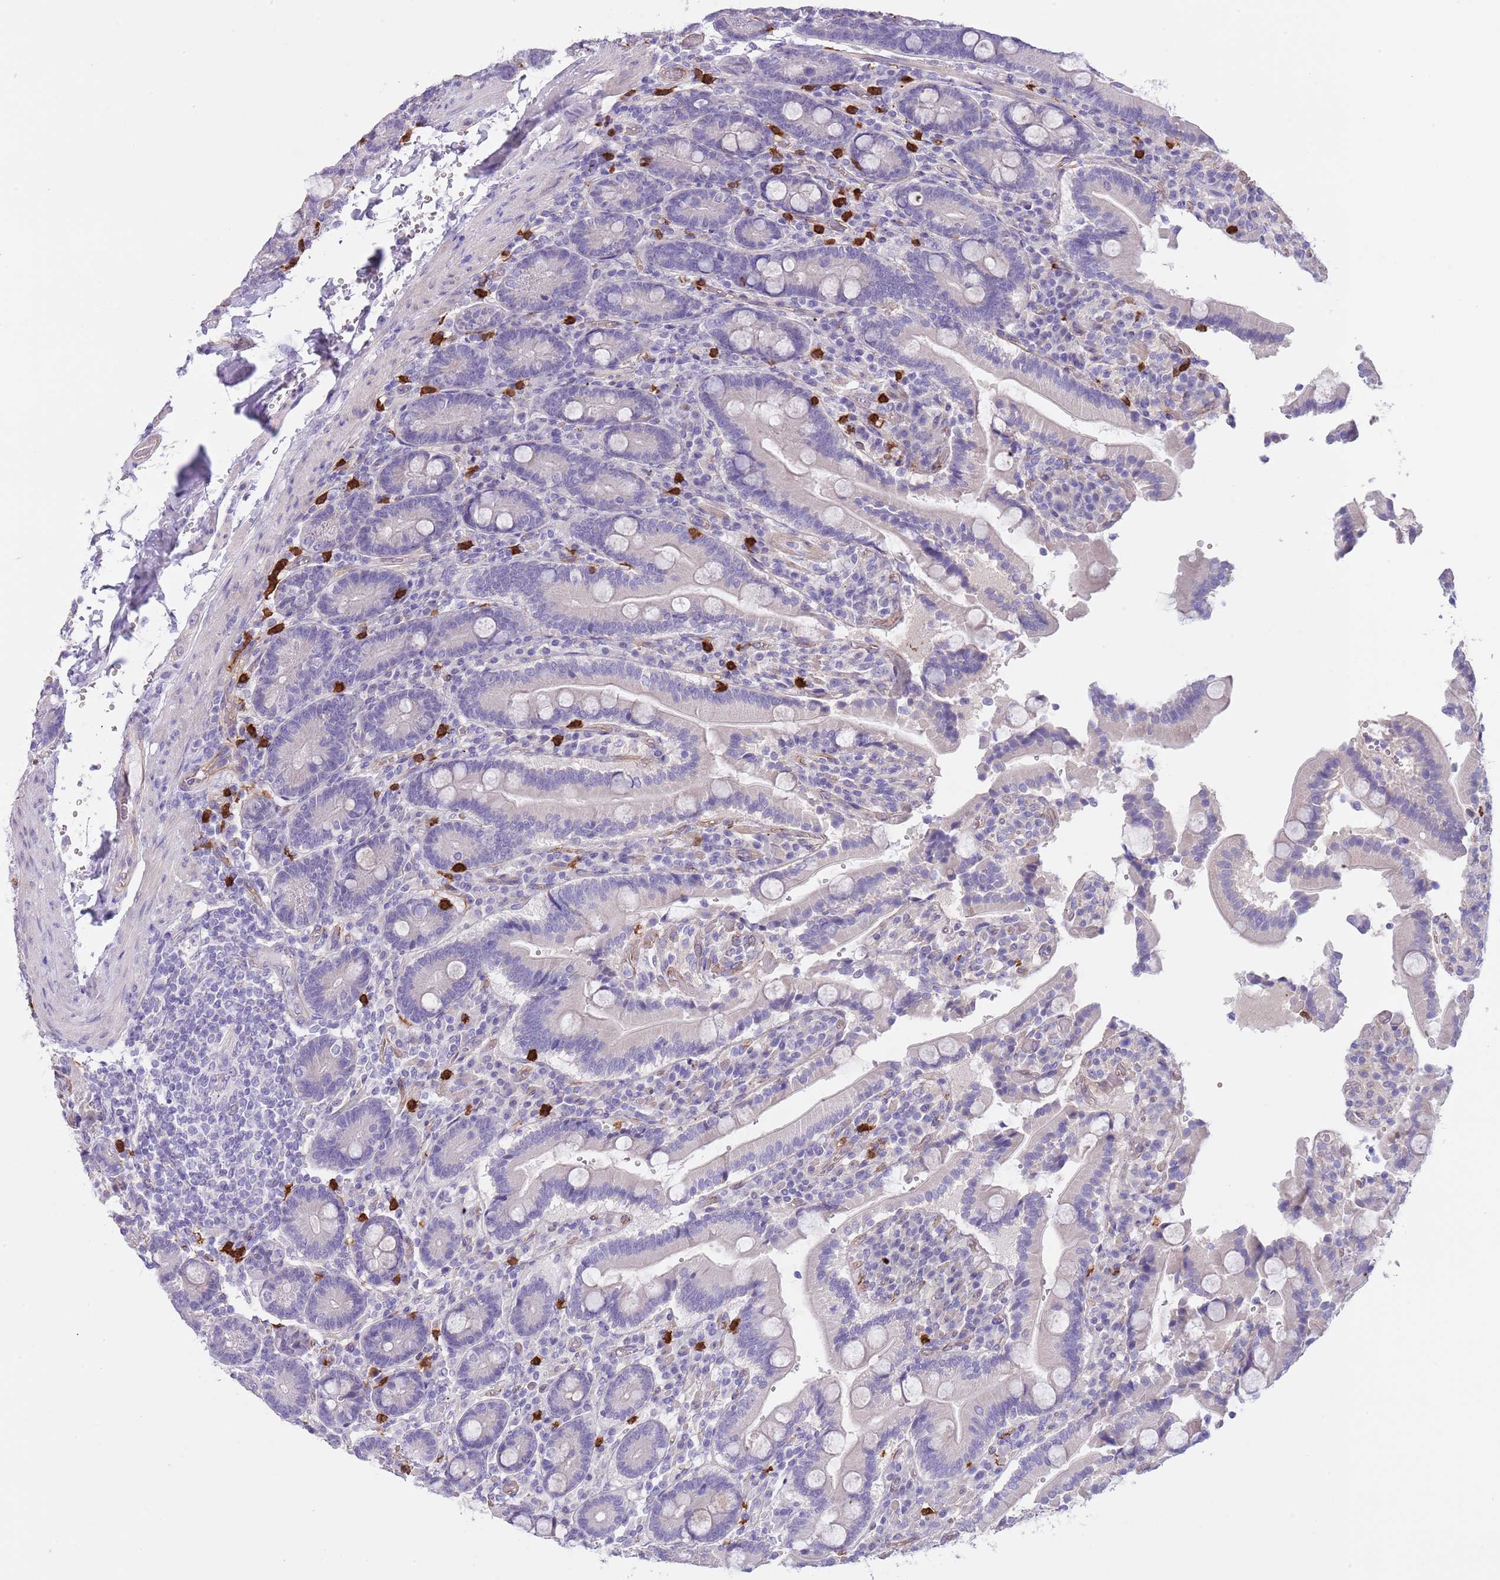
{"staining": {"intensity": "negative", "quantity": "none", "location": "none"}, "tissue": "duodenum", "cell_type": "Glandular cells", "image_type": "normal", "snomed": [{"axis": "morphology", "description": "Normal tissue, NOS"}, {"axis": "topography", "description": "Duodenum"}], "caption": "Immunohistochemistry (IHC) photomicrograph of unremarkable duodenum: duodenum stained with DAB exhibits no significant protein expression in glandular cells. The staining was performed using DAB (3,3'-diaminobenzidine) to visualize the protein expression in brown, while the nuclei were stained in blue with hematoxylin (Magnification: 20x).", "gene": "TSGA13", "patient": {"sex": "female", "age": 62}}